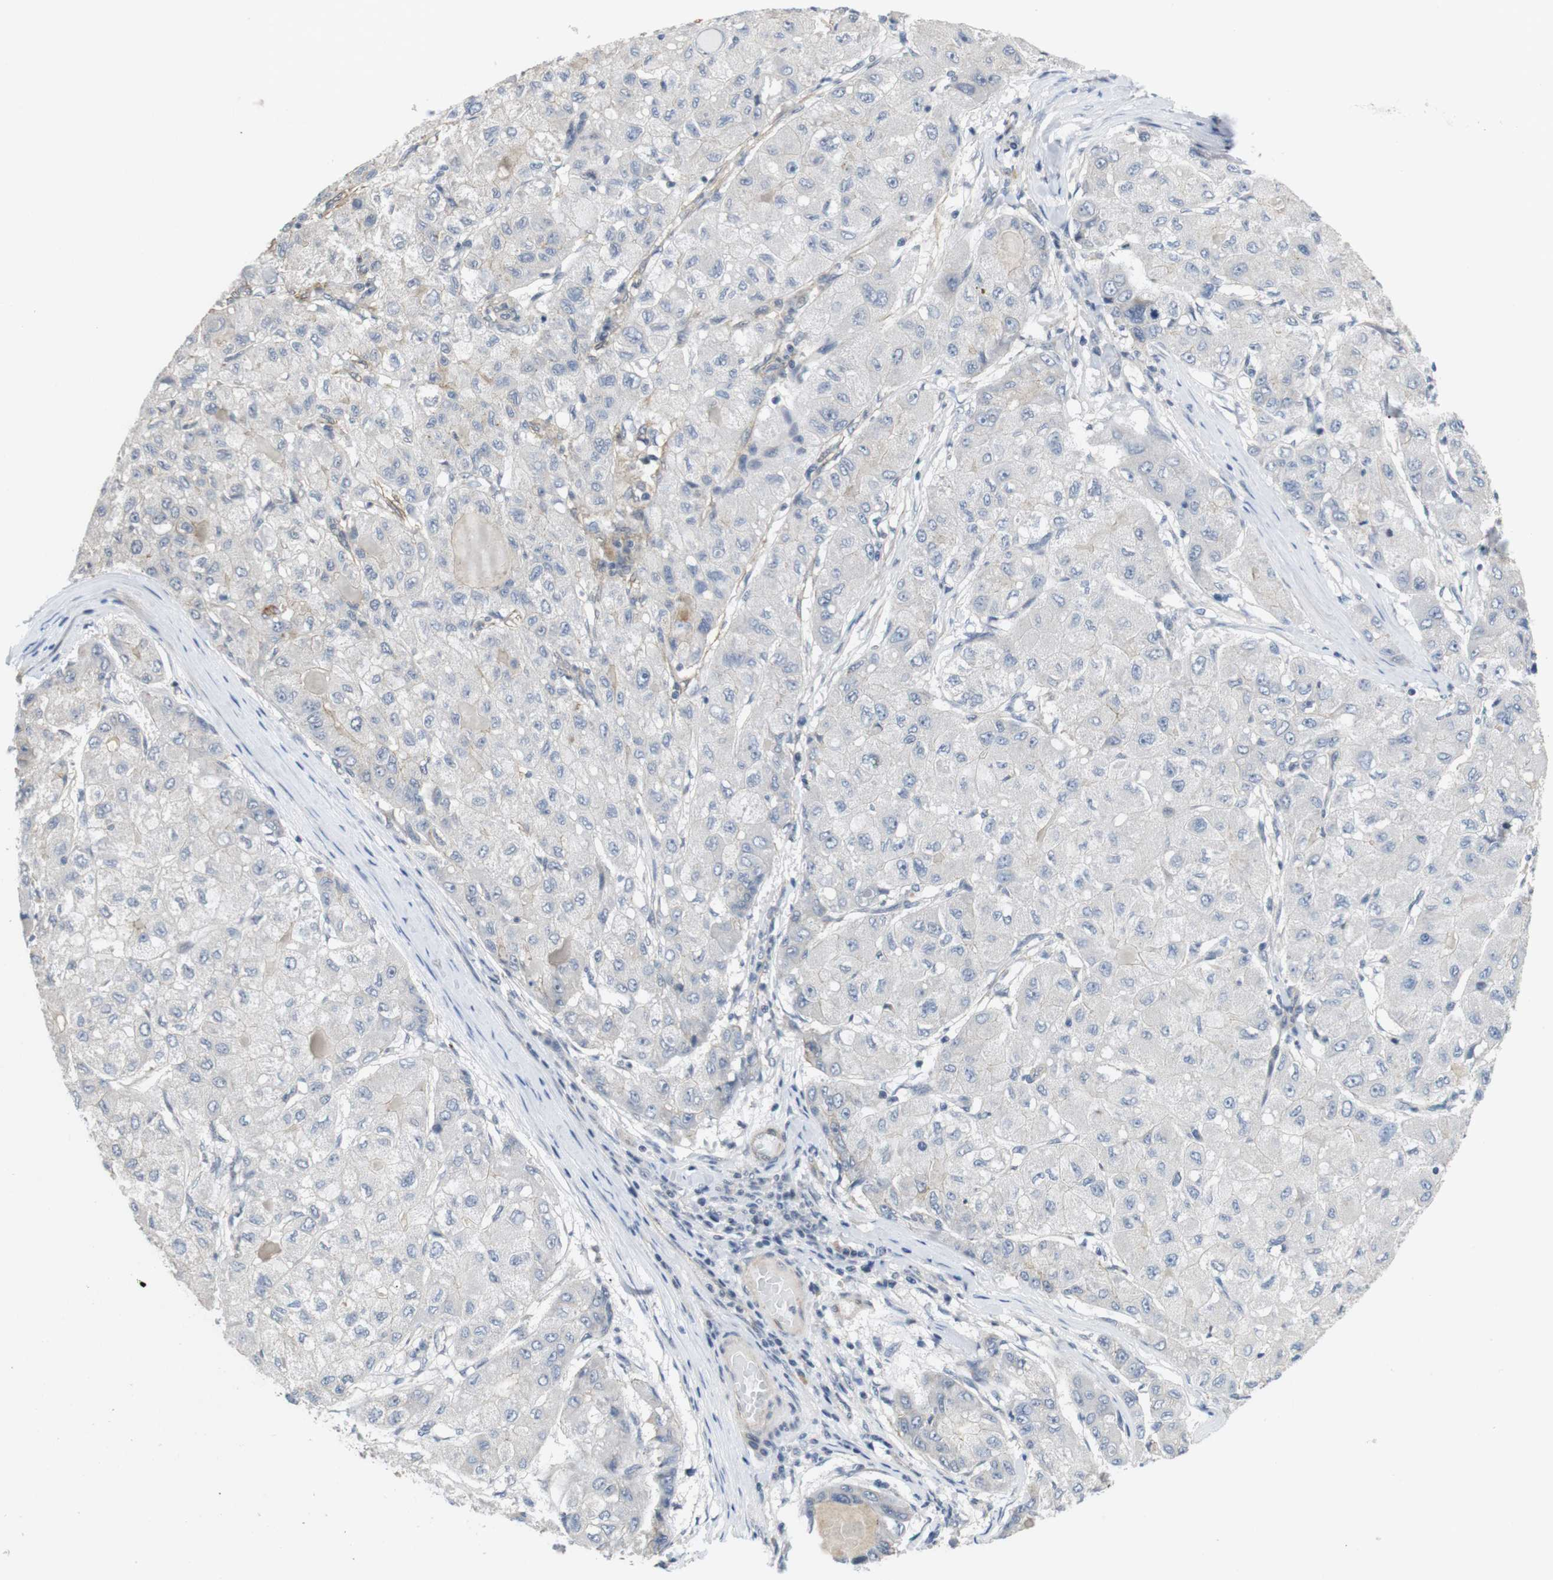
{"staining": {"intensity": "negative", "quantity": "none", "location": "none"}, "tissue": "liver cancer", "cell_type": "Tumor cells", "image_type": "cancer", "snomed": [{"axis": "morphology", "description": "Carcinoma, Hepatocellular, NOS"}, {"axis": "topography", "description": "Liver"}], "caption": "Immunohistochemical staining of hepatocellular carcinoma (liver) shows no significant expression in tumor cells.", "gene": "NECTIN1", "patient": {"sex": "male", "age": 80}}